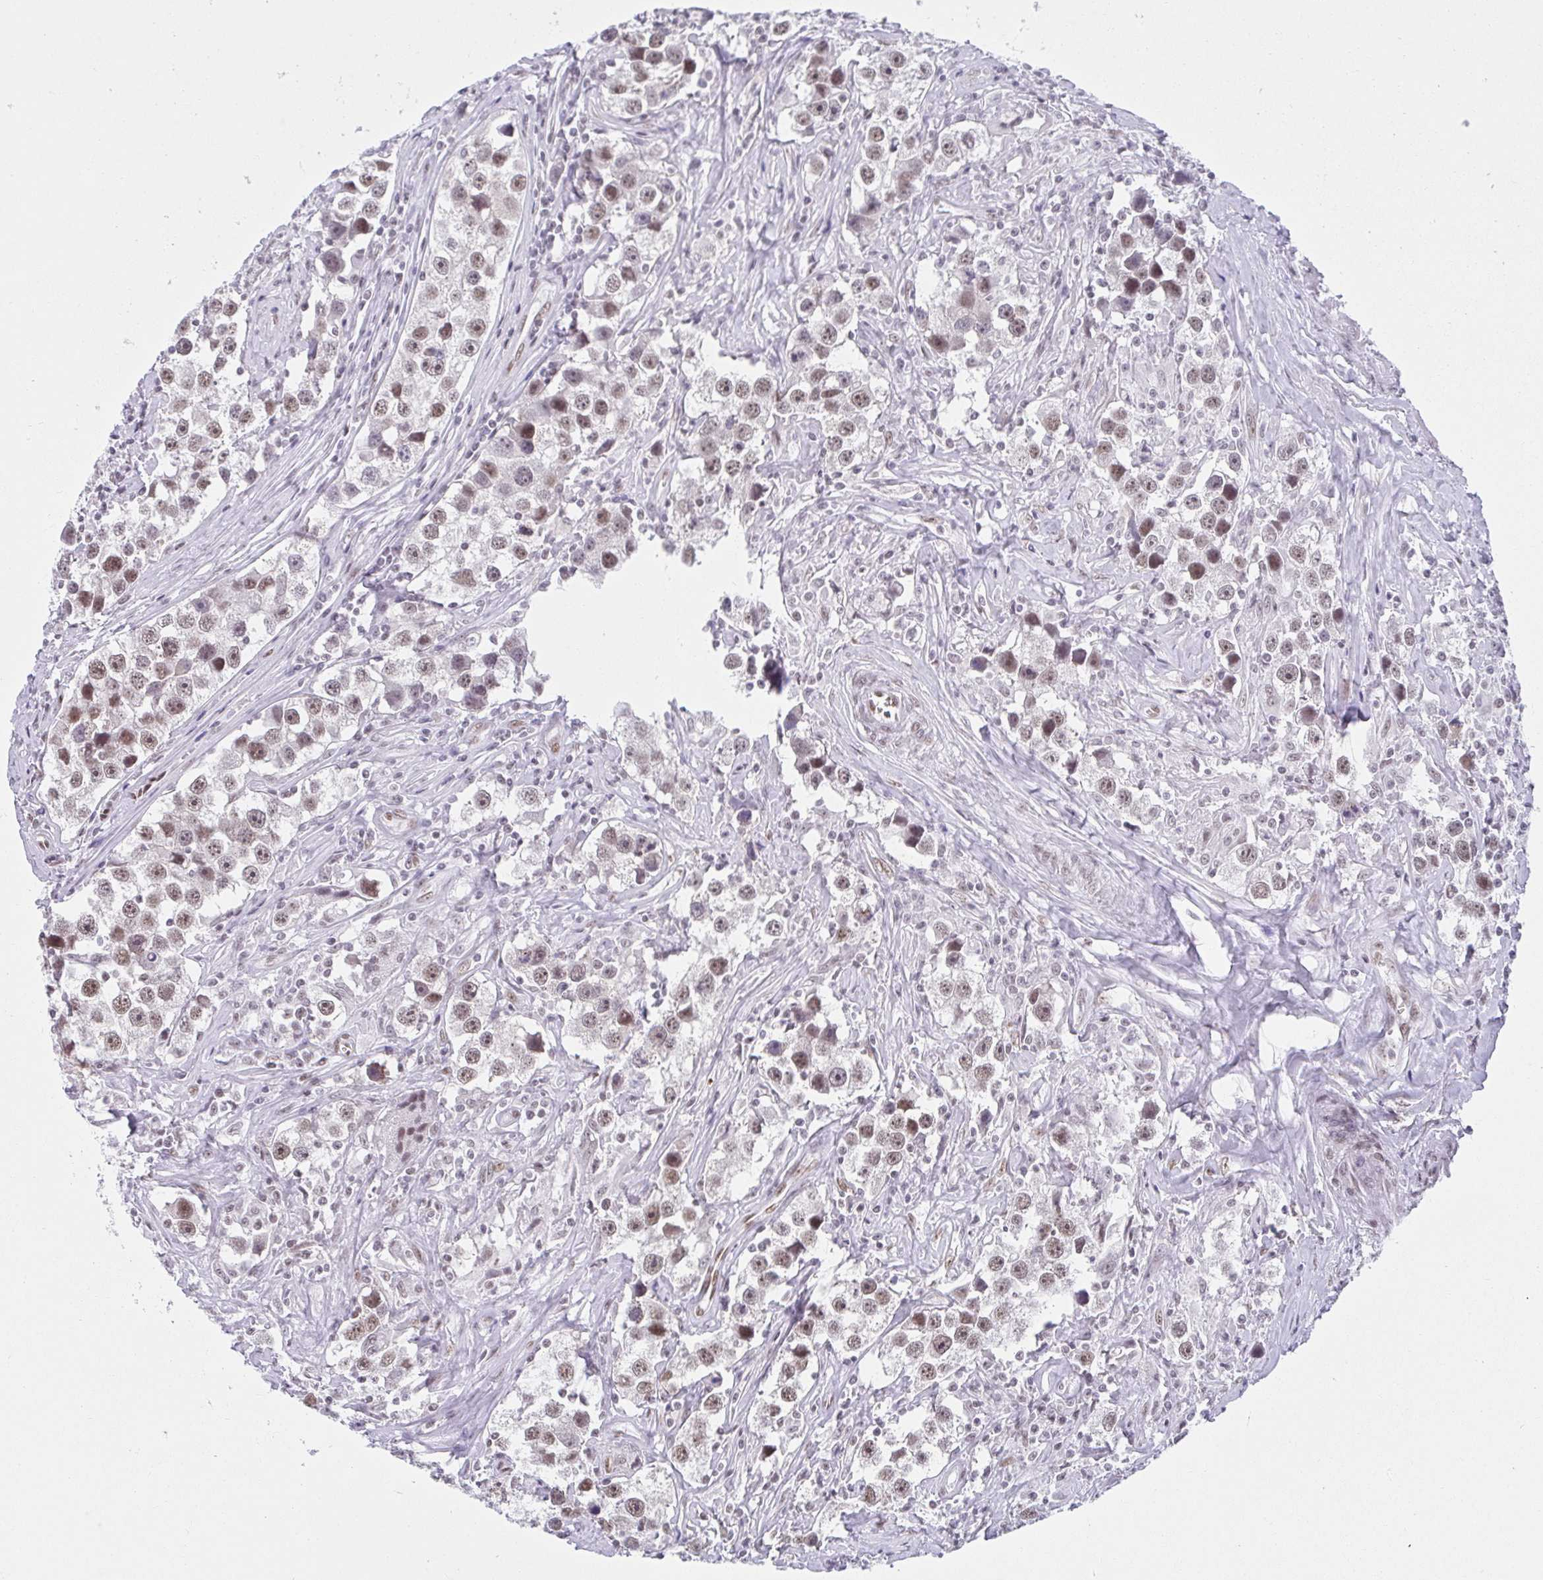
{"staining": {"intensity": "moderate", "quantity": ">75%", "location": "nuclear"}, "tissue": "testis cancer", "cell_type": "Tumor cells", "image_type": "cancer", "snomed": [{"axis": "morphology", "description": "Seminoma, NOS"}, {"axis": "topography", "description": "Testis"}], "caption": "Testis cancer (seminoma) stained for a protein reveals moderate nuclear positivity in tumor cells.", "gene": "SLC7A10", "patient": {"sex": "male", "age": 49}}